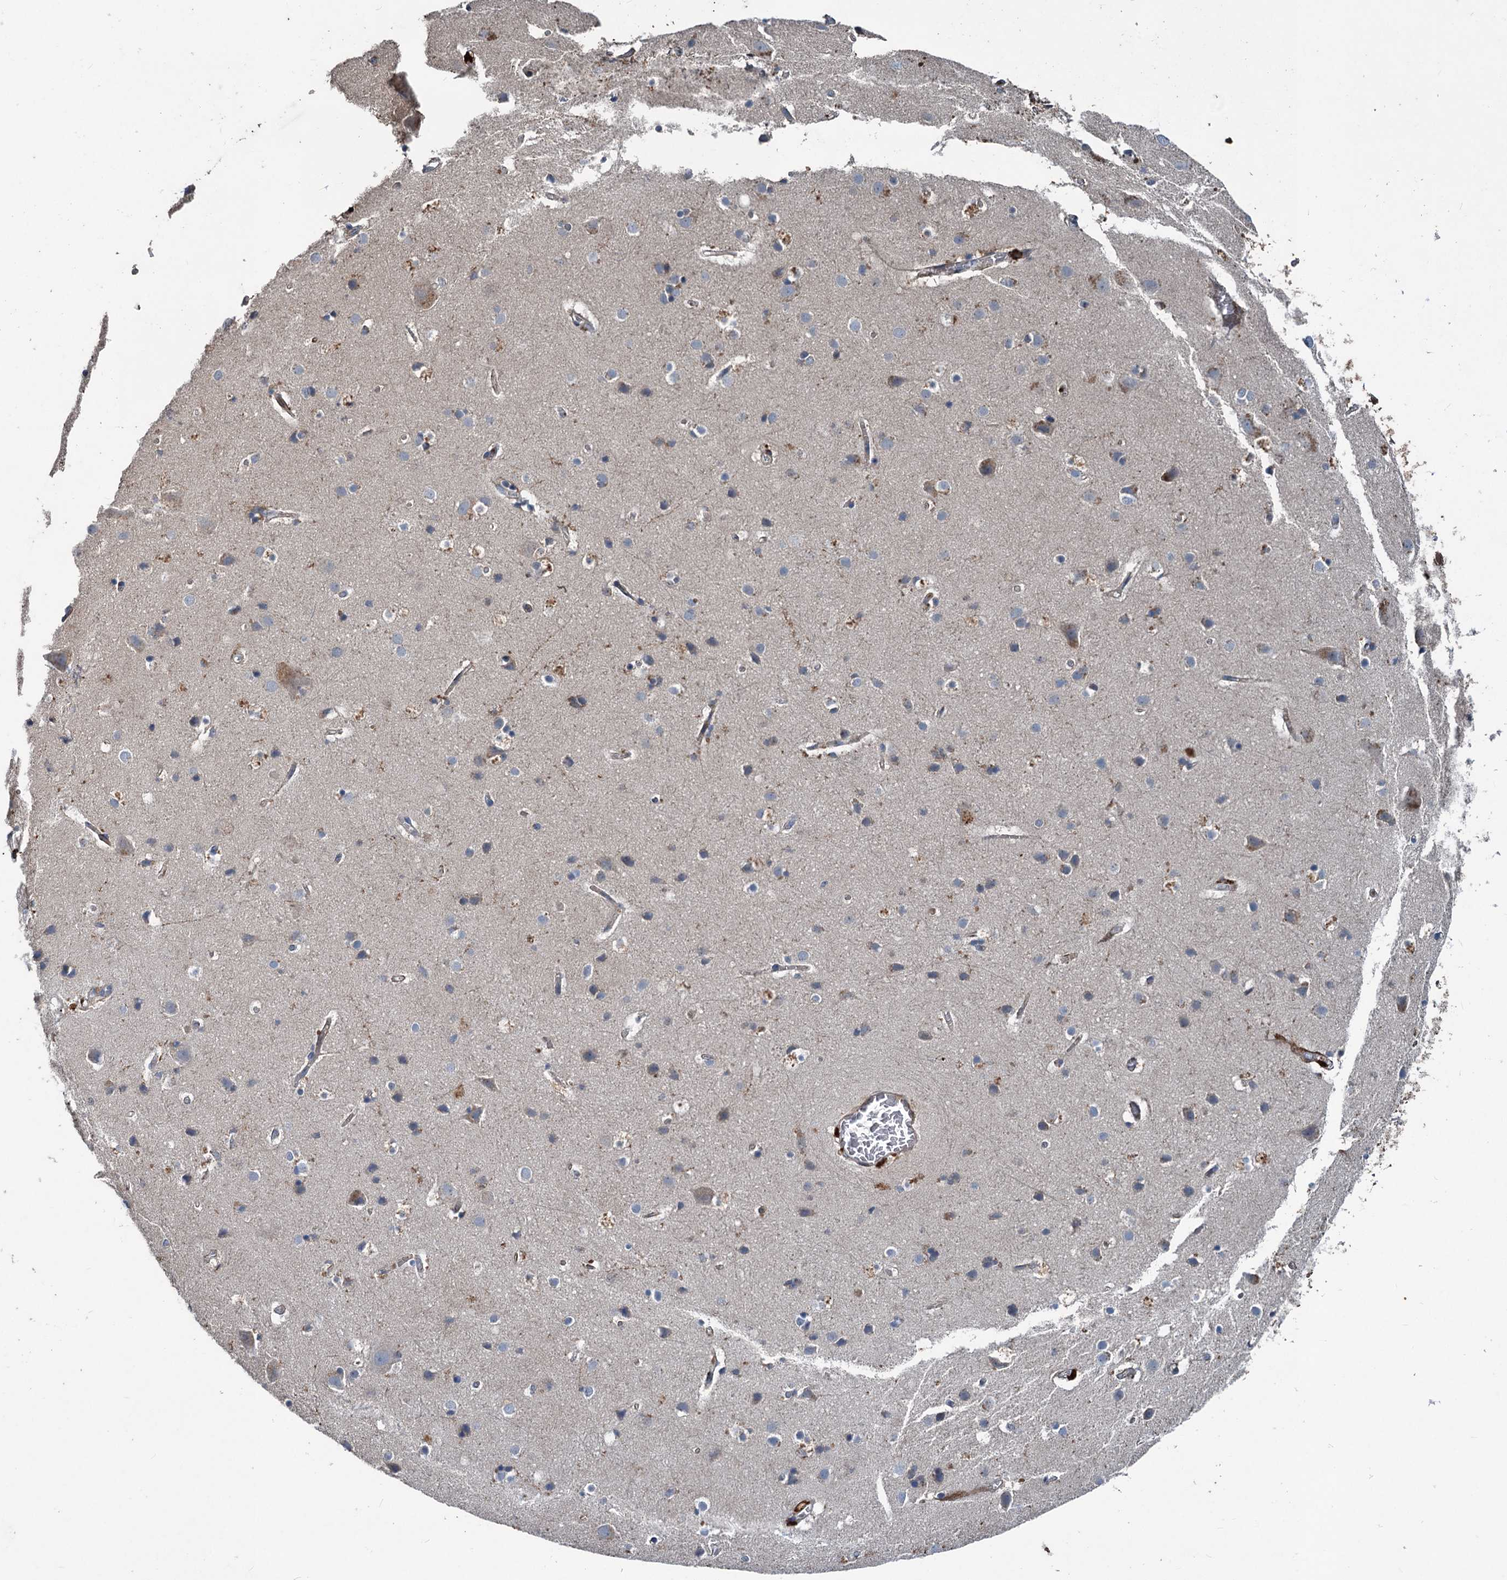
{"staining": {"intensity": "negative", "quantity": "none", "location": "none"}, "tissue": "cerebral cortex", "cell_type": "Endothelial cells", "image_type": "normal", "snomed": [{"axis": "morphology", "description": "Normal tissue, NOS"}, {"axis": "topography", "description": "Cerebral cortex"}], "caption": "This is a photomicrograph of IHC staining of benign cerebral cortex, which shows no staining in endothelial cells. (DAB (3,3'-diaminobenzidine) immunohistochemistry visualized using brightfield microscopy, high magnification).", "gene": "TAPBPL", "patient": {"sex": "male", "age": 54}}